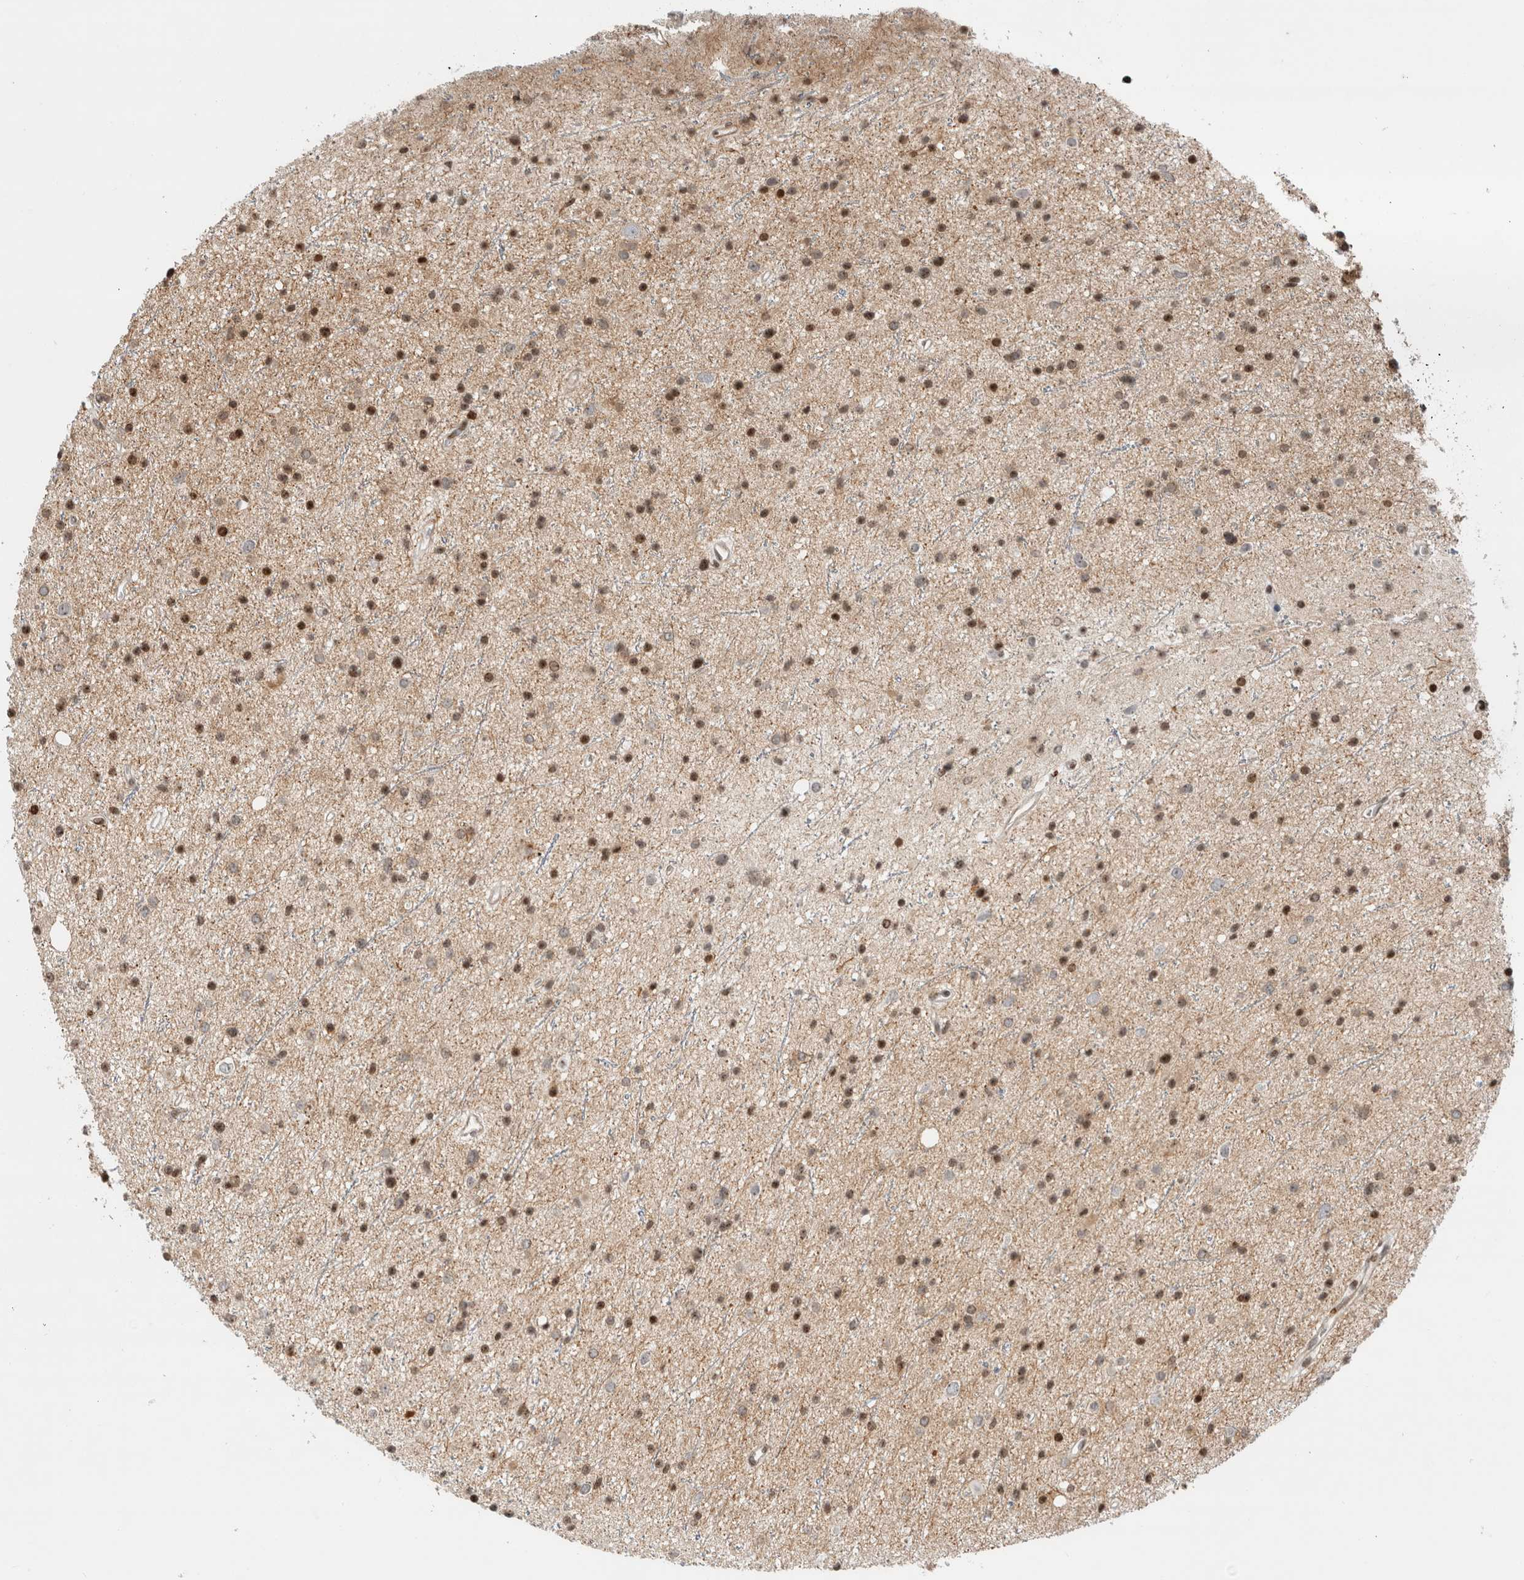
{"staining": {"intensity": "moderate", "quantity": "25%-75%", "location": "nuclear"}, "tissue": "glioma", "cell_type": "Tumor cells", "image_type": "cancer", "snomed": [{"axis": "morphology", "description": "Glioma, malignant, Low grade"}, {"axis": "topography", "description": "Cerebral cortex"}], "caption": "This histopathology image demonstrates low-grade glioma (malignant) stained with immunohistochemistry (IHC) to label a protein in brown. The nuclear of tumor cells show moderate positivity for the protein. Nuclei are counter-stained blue.", "gene": "GINS4", "patient": {"sex": "female", "age": 39}}